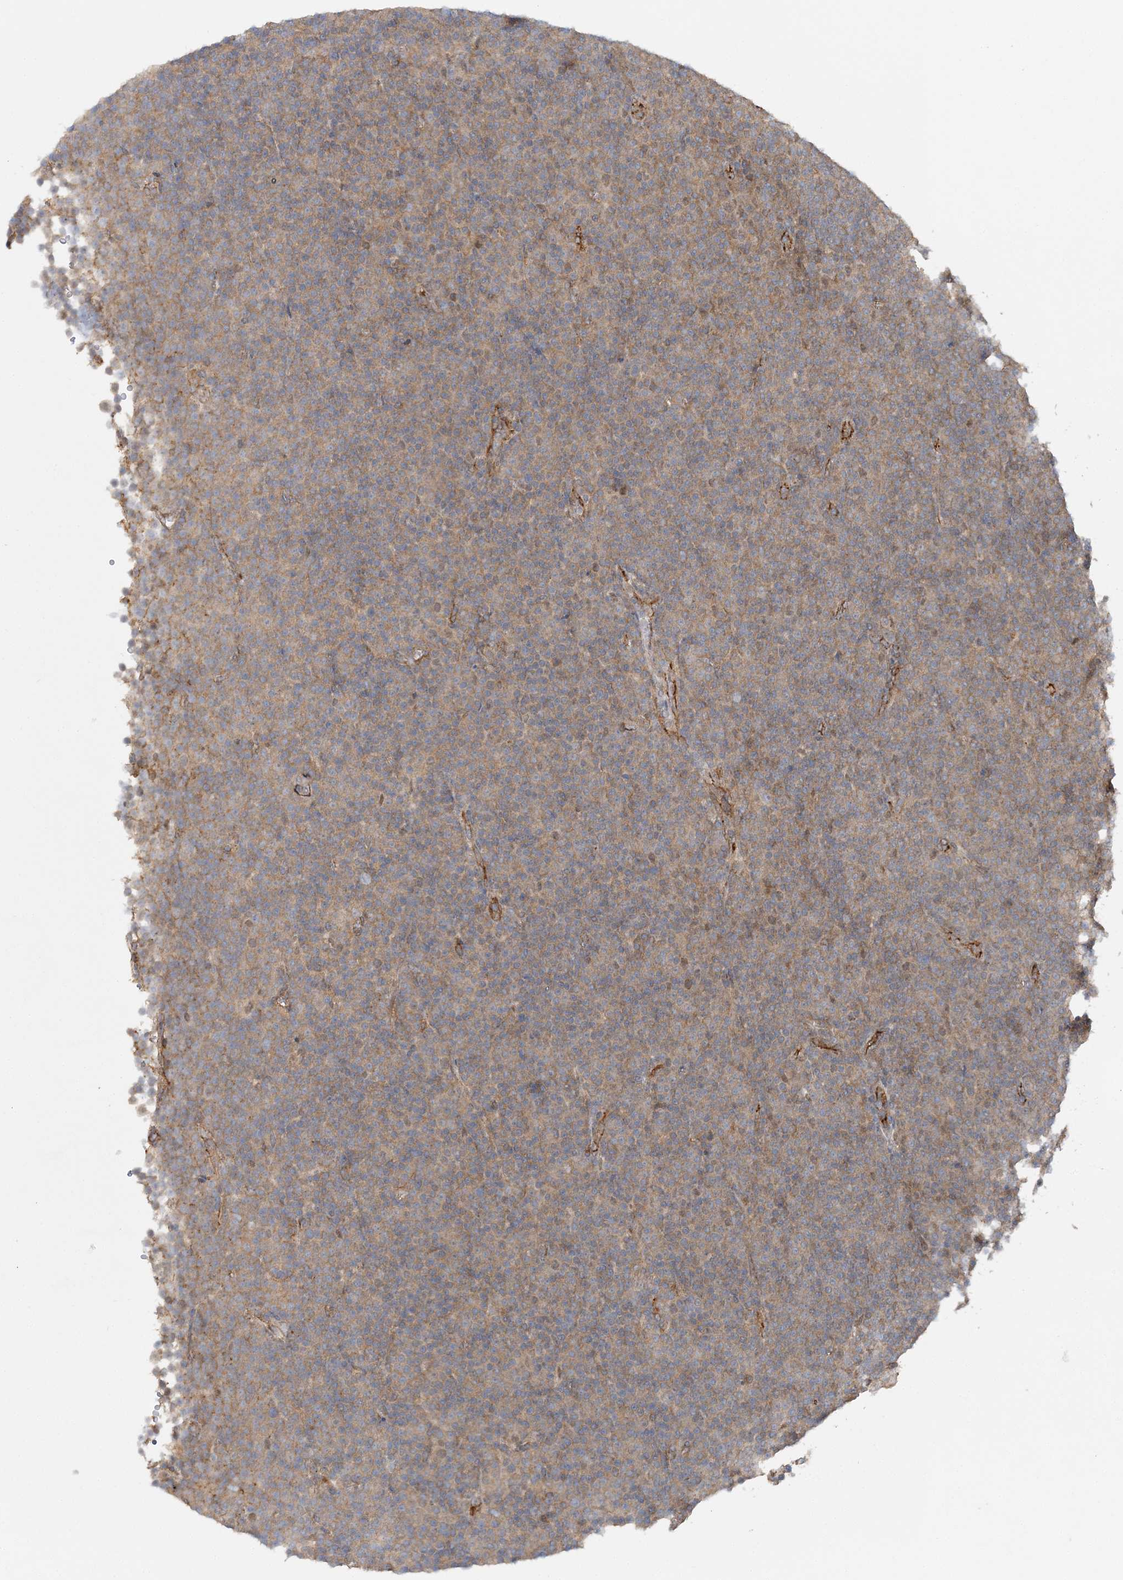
{"staining": {"intensity": "weak", "quantity": "25%-75%", "location": "cytoplasmic/membranous"}, "tissue": "lymphoma", "cell_type": "Tumor cells", "image_type": "cancer", "snomed": [{"axis": "morphology", "description": "Malignant lymphoma, non-Hodgkin's type, Low grade"}, {"axis": "topography", "description": "Lymph node"}], "caption": "Immunohistochemistry (DAB) staining of lymphoma exhibits weak cytoplasmic/membranous protein positivity in about 25%-75% of tumor cells. (Stains: DAB in brown, nuclei in blue, Microscopy: brightfield microscopy at high magnification).", "gene": "MAT2B", "patient": {"sex": "female", "age": 67}}